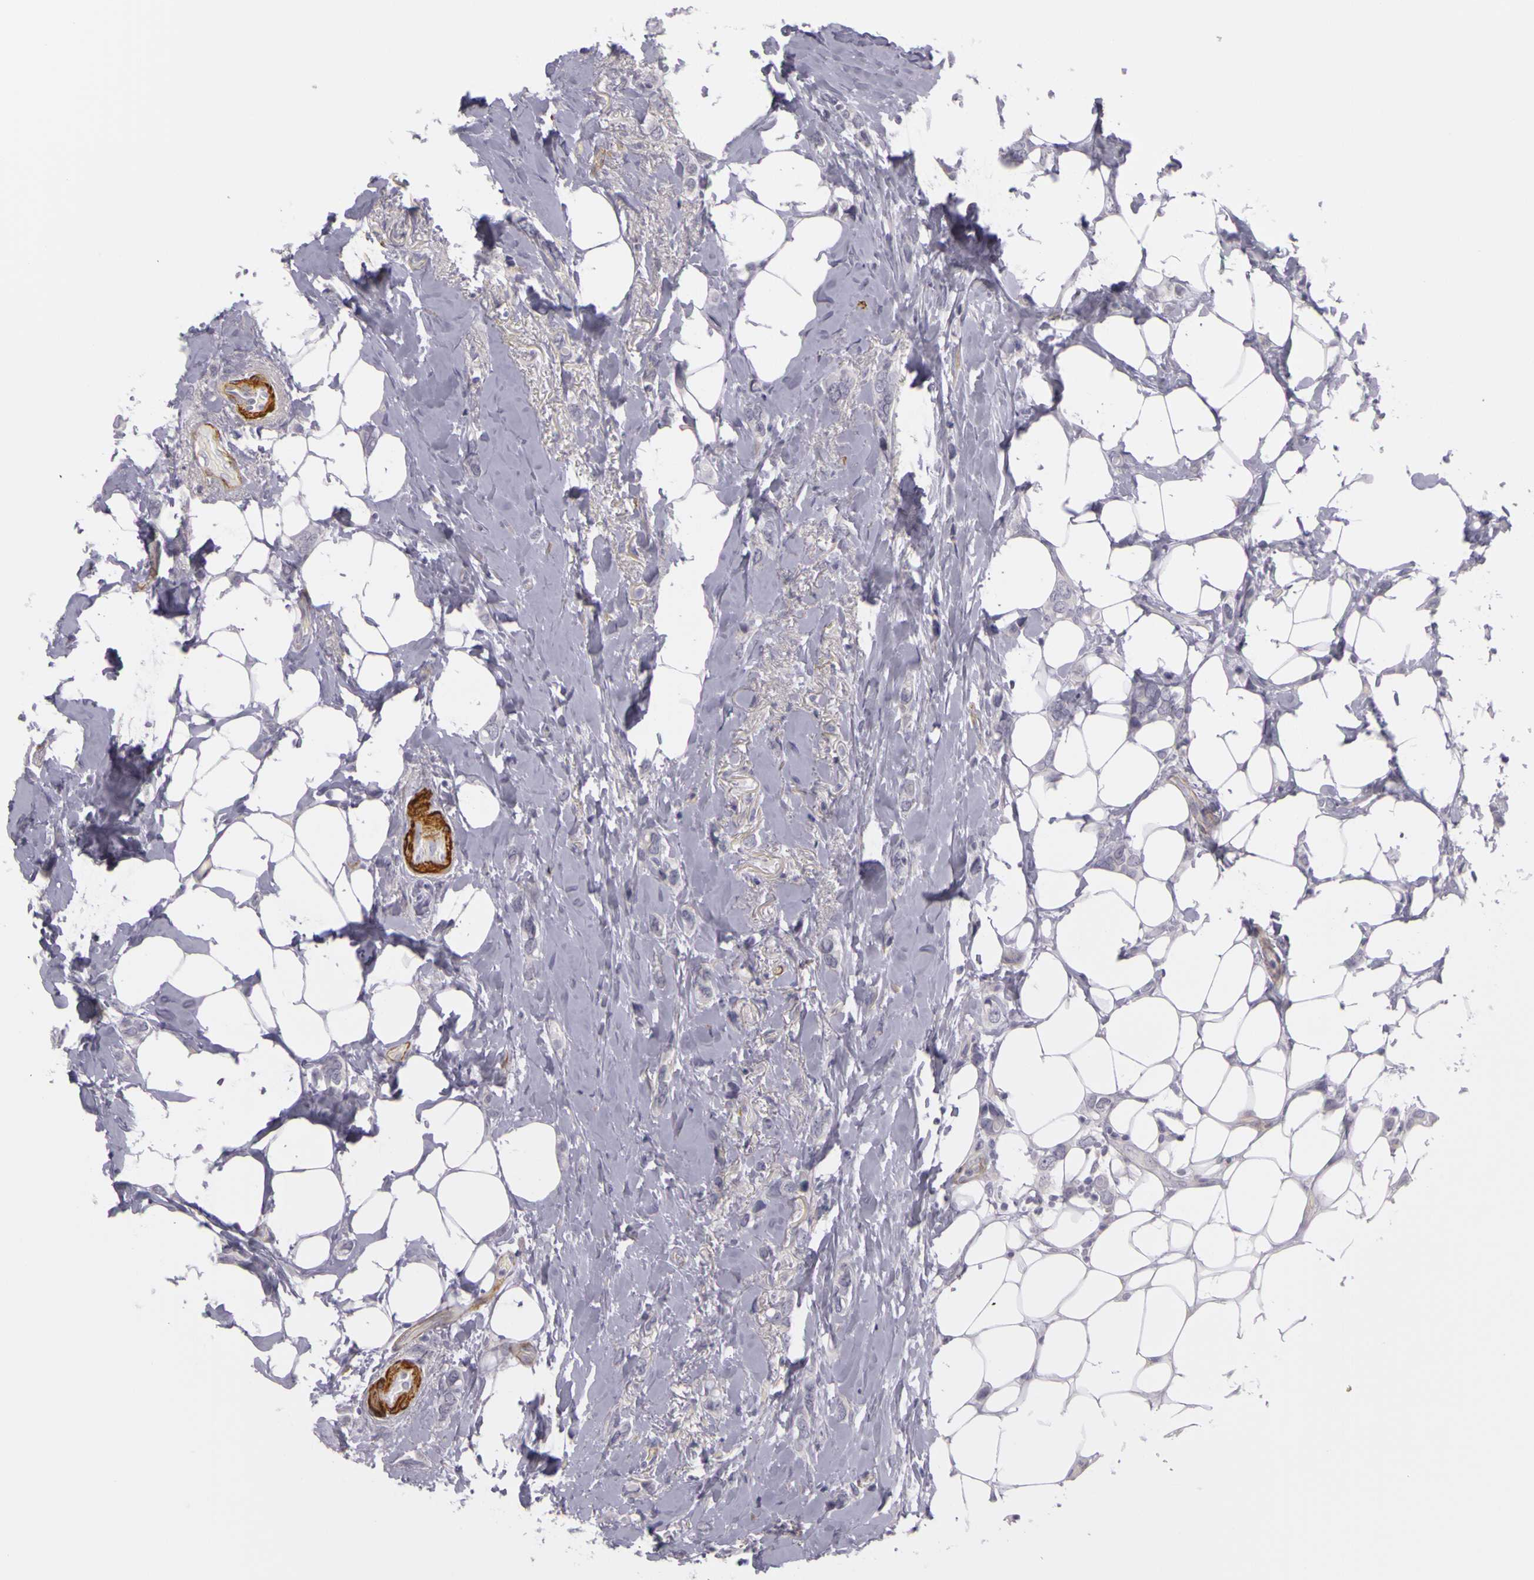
{"staining": {"intensity": "negative", "quantity": "none", "location": "none"}, "tissue": "breast cancer", "cell_type": "Tumor cells", "image_type": "cancer", "snomed": [{"axis": "morphology", "description": "Duct carcinoma"}, {"axis": "topography", "description": "Breast"}], "caption": "Tumor cells are negative for protein expression in human breast cancer. (DAB (3,3'-diaminobenzidine) IHC, high magnification).", "gene": "CNTN2", "patient": {"sex": "female", "age": 72}}